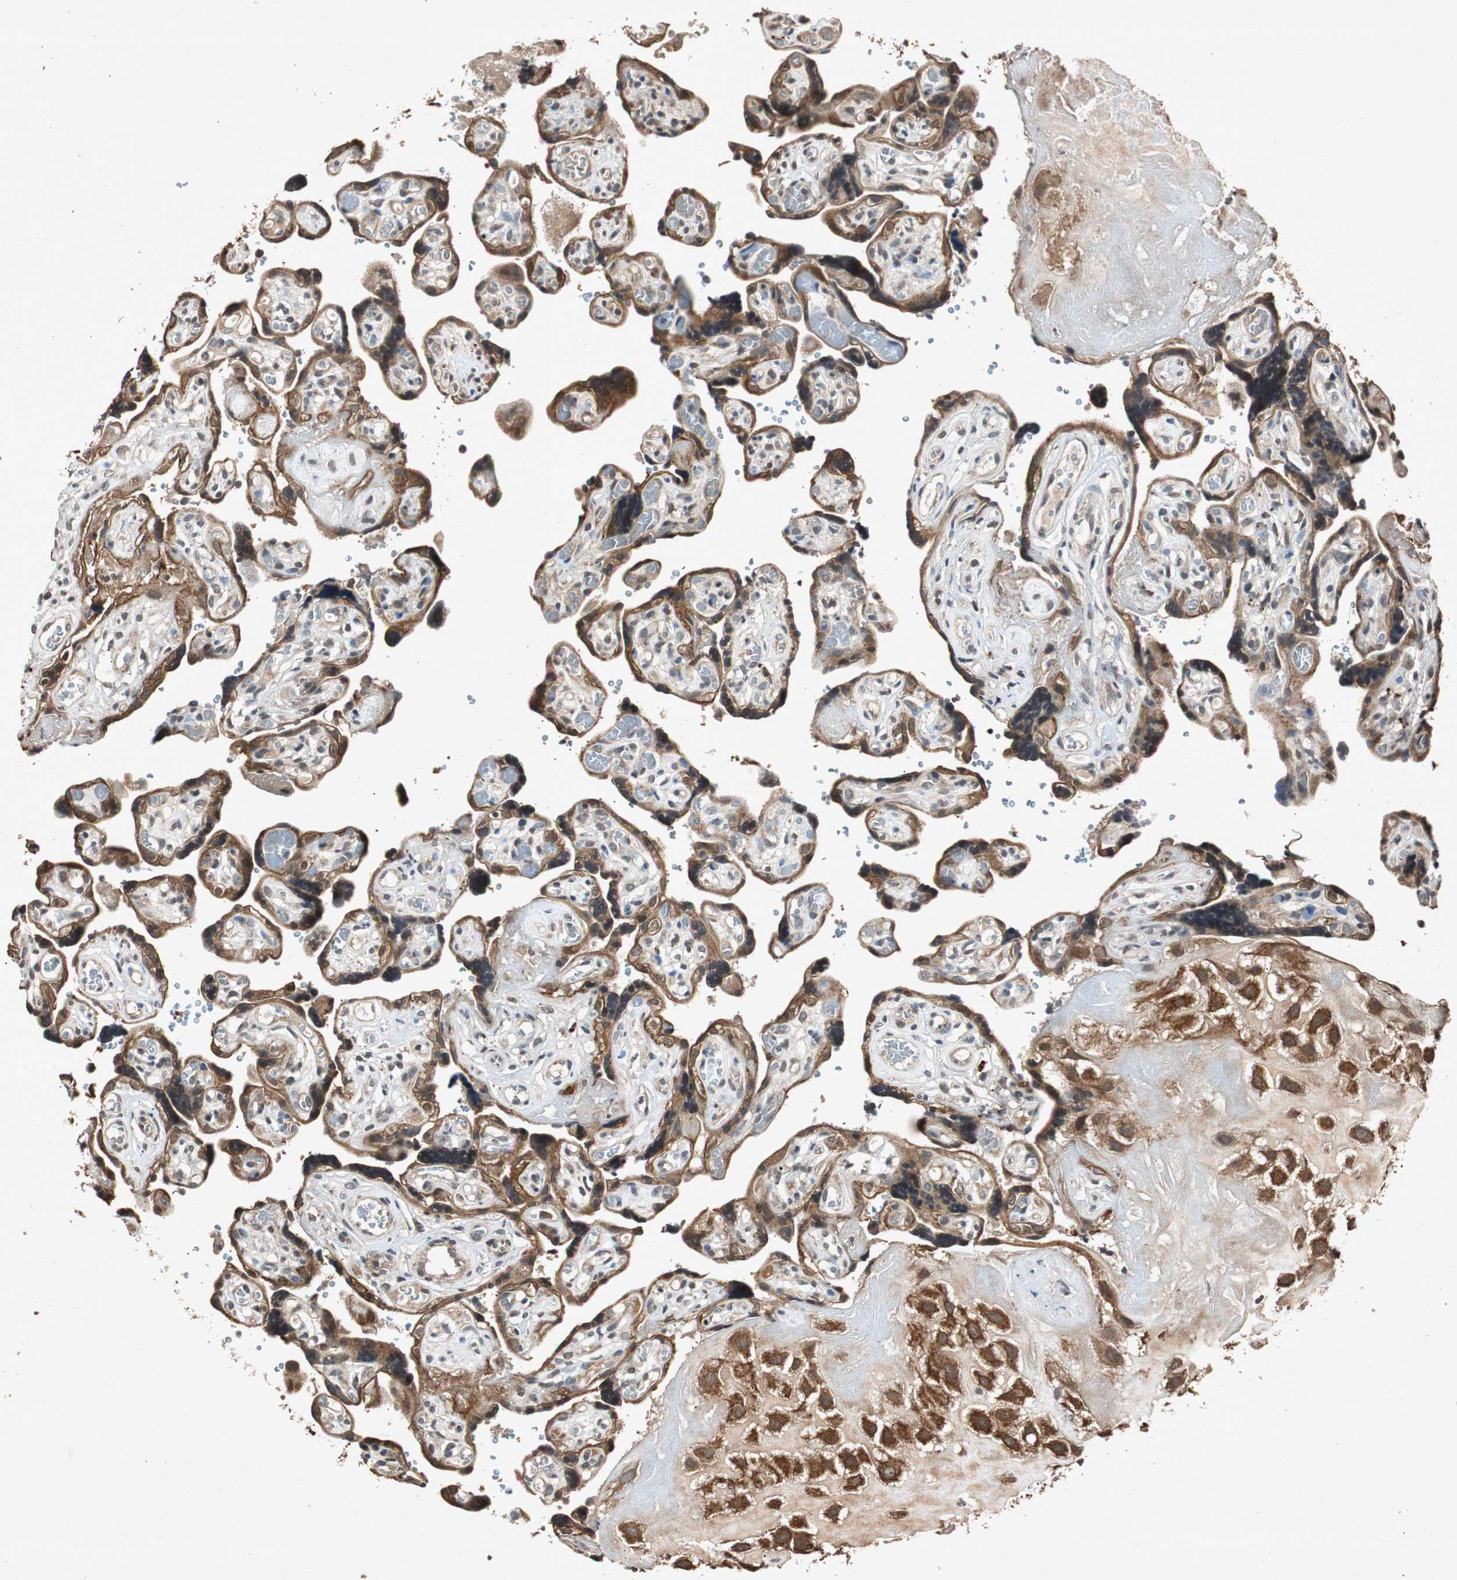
{"staining": {"intensity": "strong", "quantity": ">75%", "location": "cytoplasmic/membranous"}, "tissue": "placenta", "cell_type": "Decidual cells", "image_type": "normal", "snomed": [{"axis": "morphology", "description": "Normal tissue, NOS"}, {"axis": "topography", "description": "Placenta"}], "caption": "Immunohistochemical staining of normal placenta demonstrates high levels of strong cytoplasmic/membranous expression in approximately >75% of decidual cells.", "gene": "SLIT2", "patient": {"sex": "female", "age": 30}}